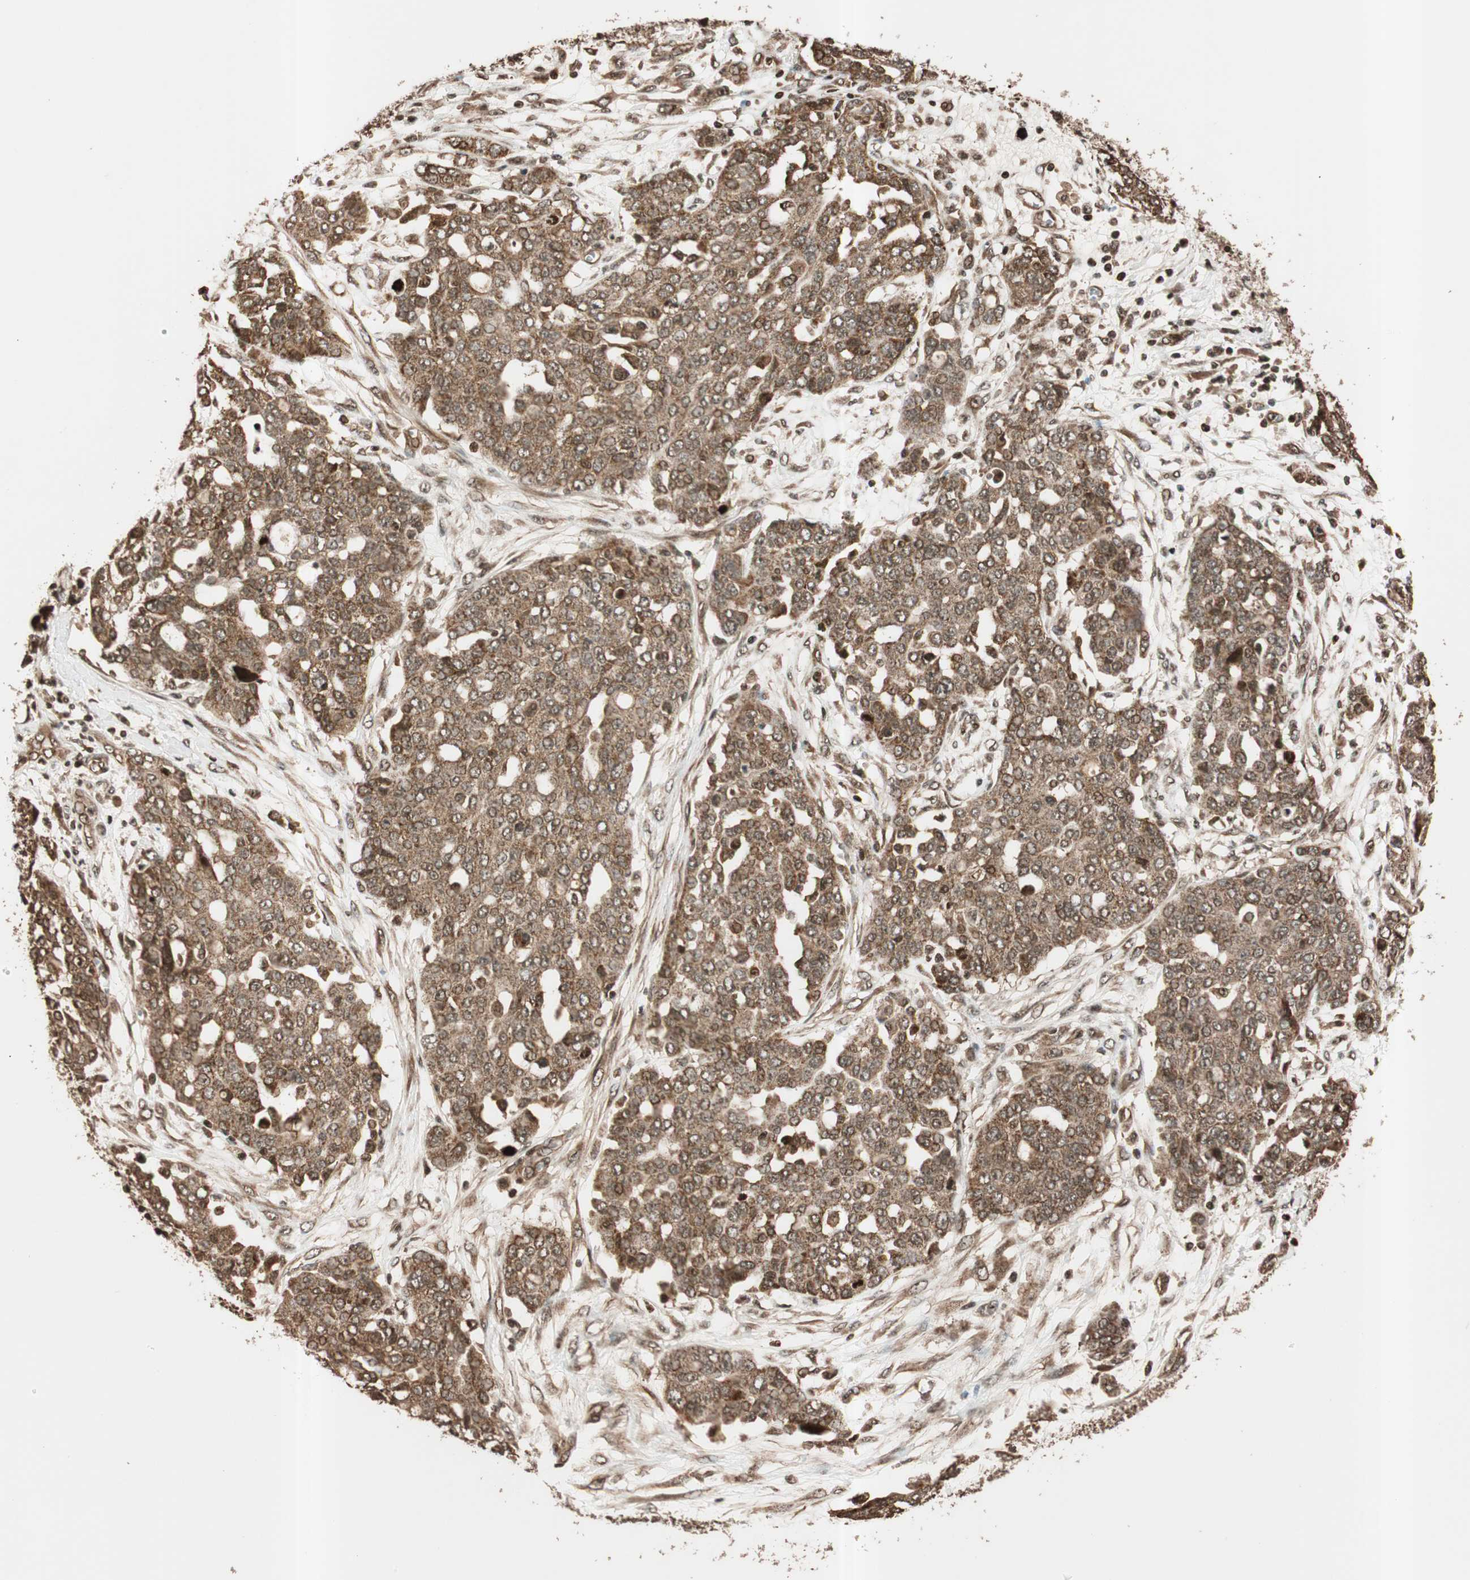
{"staining": {"intensity": "moderate", "quantity": ">75%", "location": "cytoplasmic/membranous"}, "tissue": "ovarian cancer", "cell_type": "Tumor cells", "image_type": "cancer", "snomed": [{"axis": "morphology", "description": "Cystadenocarcinoma, serous, NOS"}, {"axis": "topography", "description": "Soft tissue"}, {"axis": "topography", "description": "Ovary"}], "caption": "Immunohistochemical staining of serous cystadenocarcinoma (ovarian) demonstrates moderate cytoplasmic/membranous protein staining in about >75% of tumor cells.", "gene": "ALKBH5", "patient": {"sex": "female", "age": 57}}